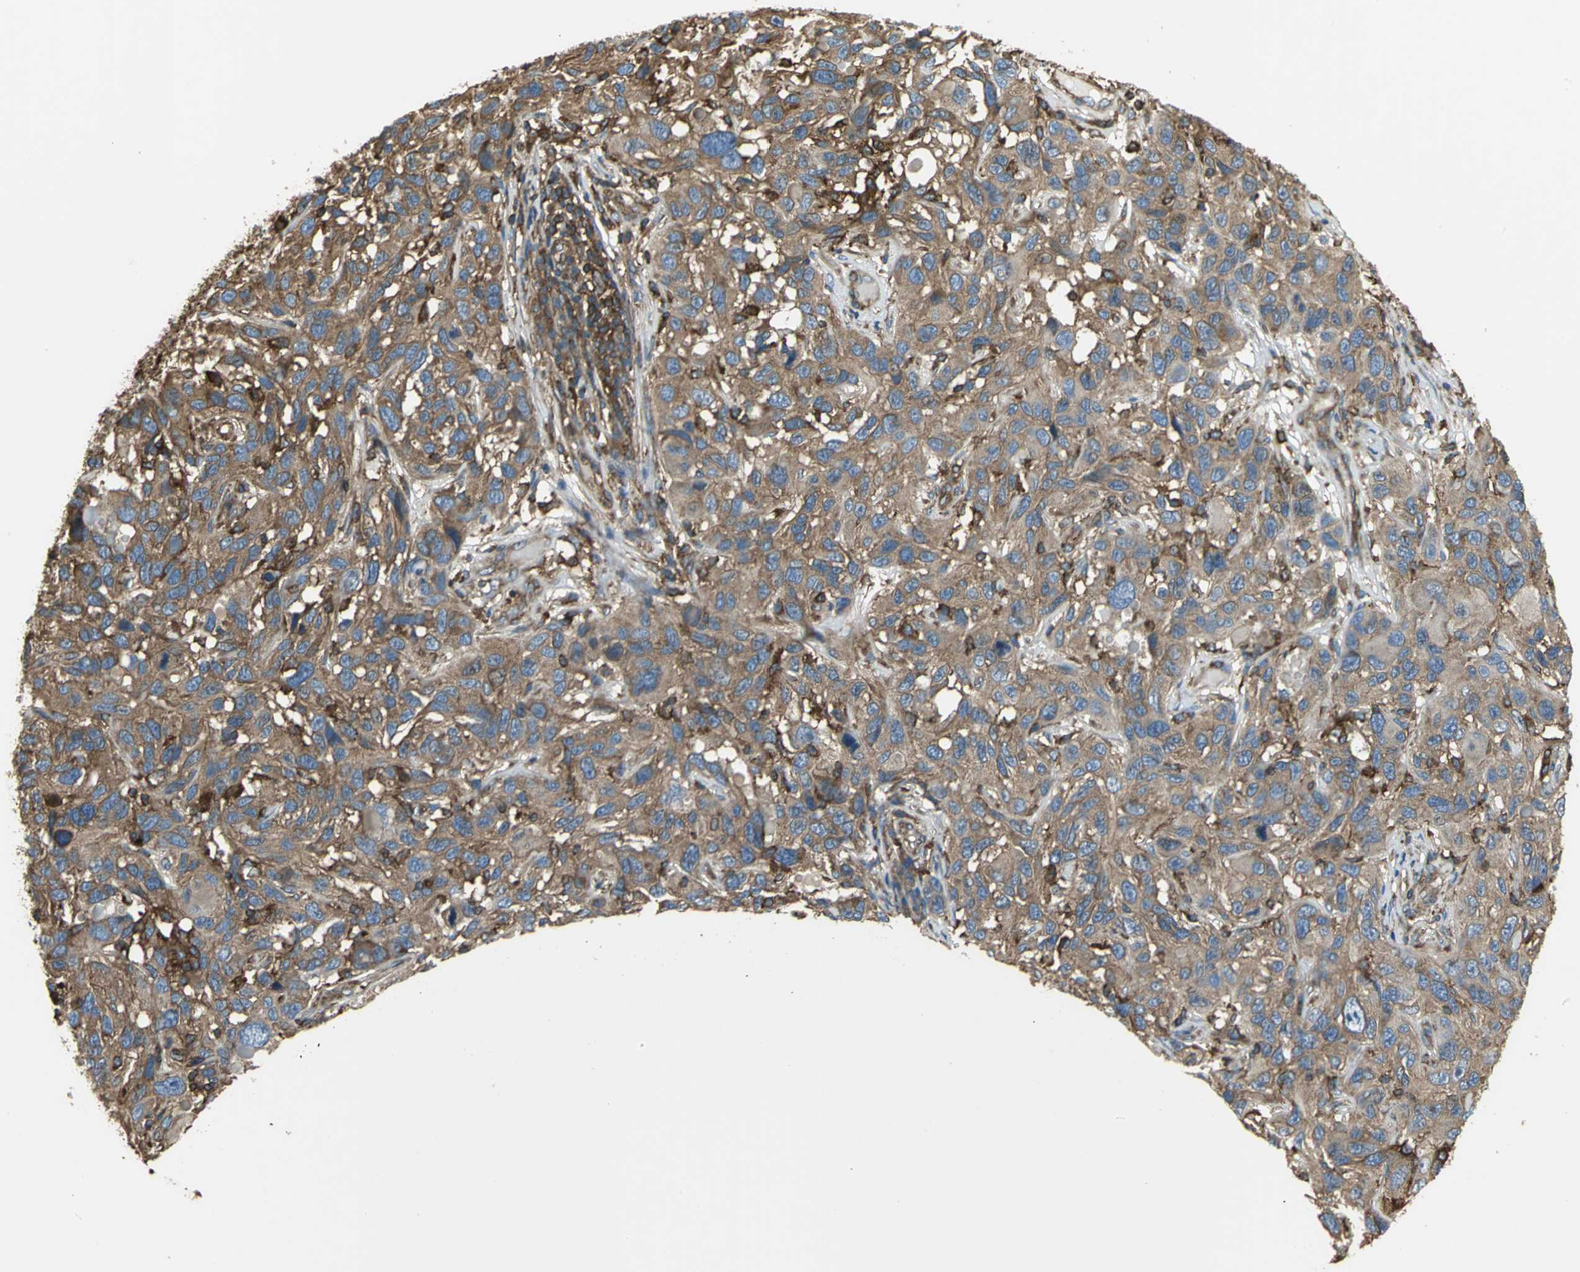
{"staining": {"intensity": "moderate", "quantity": ">75%", "location": "cytoplasmic/membranous"}, "tissue": "melanoma", "cell_type": "Tumor cells", "image_type": "cancer", "snomed": [{"axis": "morphology", "description": "Malignant melanoma, NOS"}, {"axis": "topography", "description": "Skin"}], "caption": "This is an image of immunohistochemistry (IHC) staining of melanoma, which shows moderate positivity in the cytoplasmic/membranous of tumor cells.", "gene": "TLN1", "patient": {"sex": "male", "age": 53}}